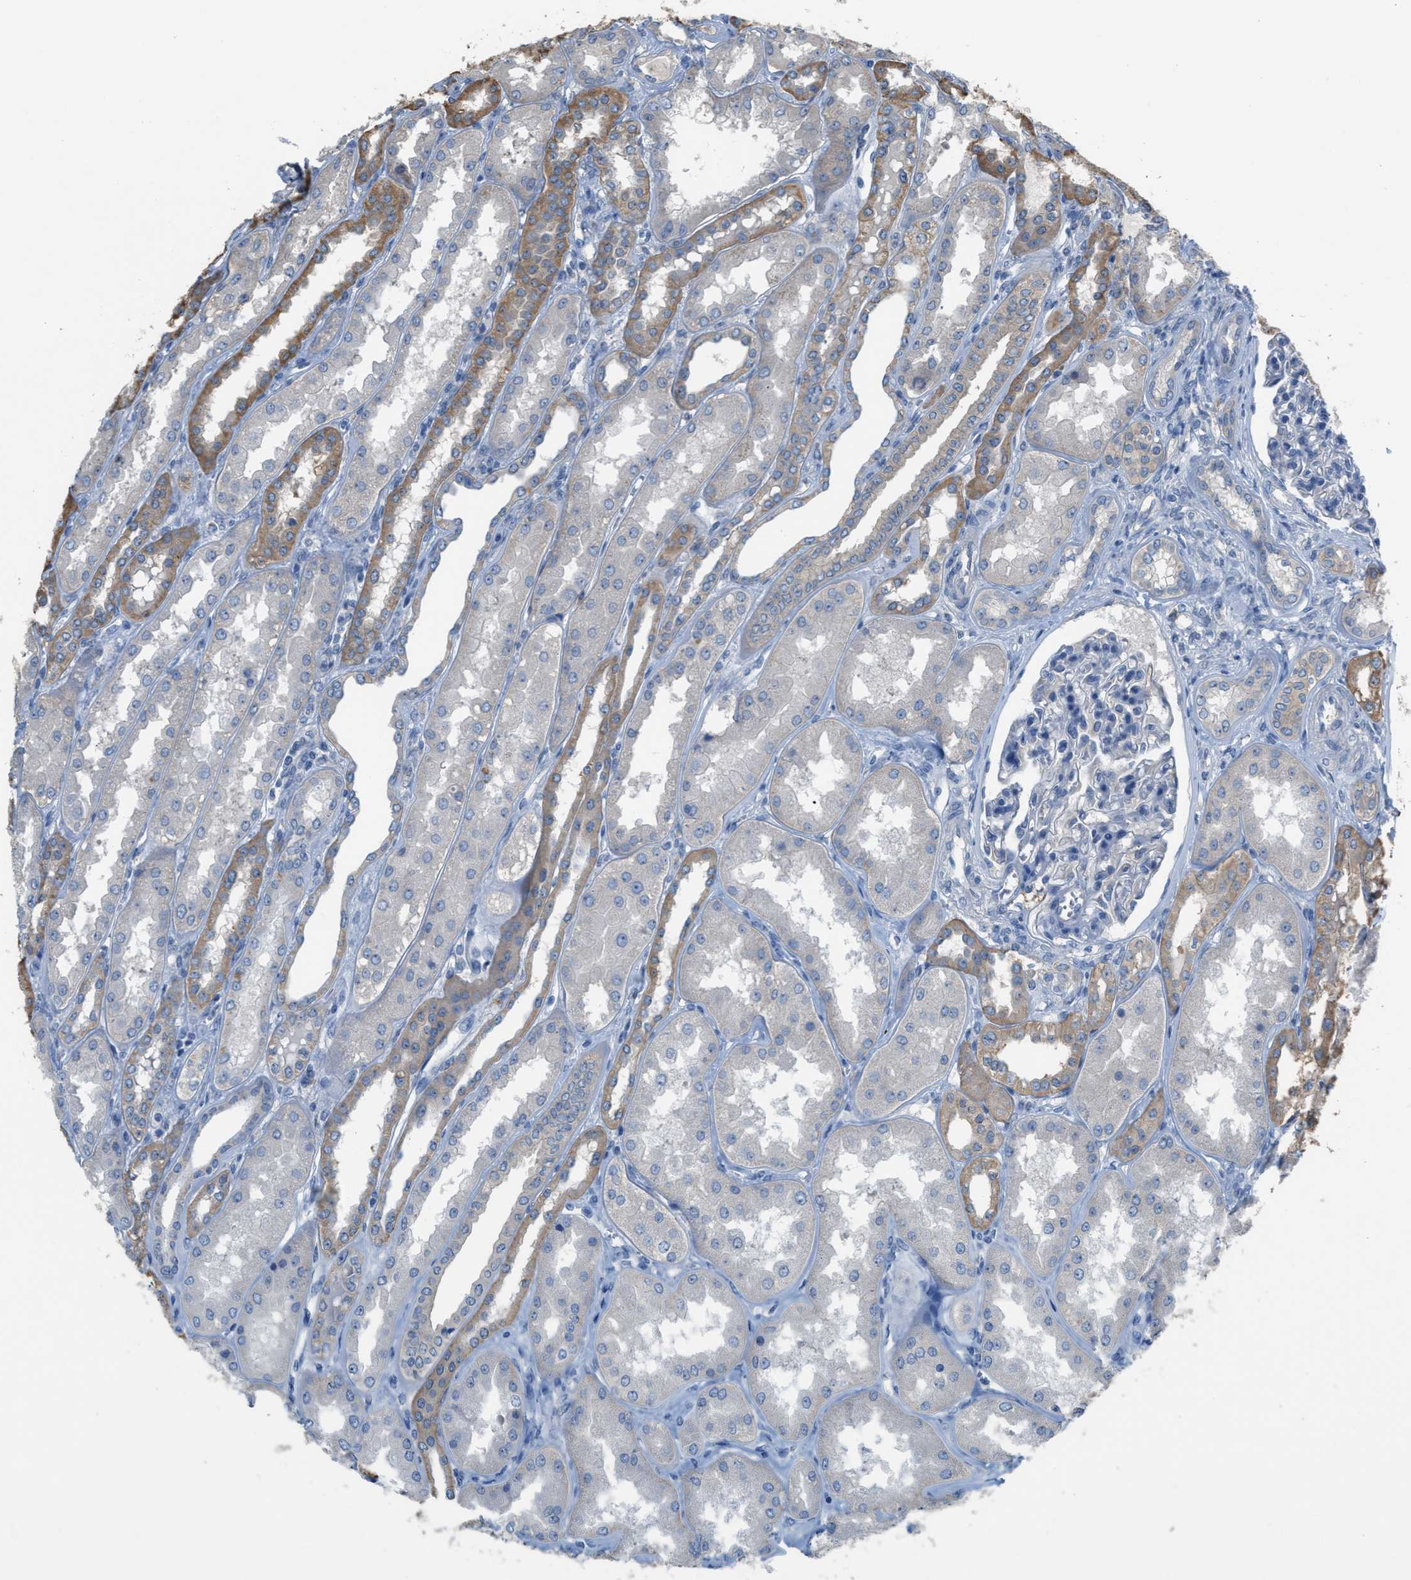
{"staining": {"intensity": "negative", "quantity": "none", "location": "none"}, "tissue": "kidney", "cell_type": "Cells in glomeruli", "image_type": "normal", "snomed": [{"axis": "morphology", "description": "Normal tissue, NOS"}, {"axis": "topography", "description": "Kidney"}], "caption": "Immunohistochemistry micrograph of normal human kidney stained for a protein (brown), which shows no positivity in cells in glomeruli.", "gene": "UBA5", "patient": {"sex": "female", "age": 56}}